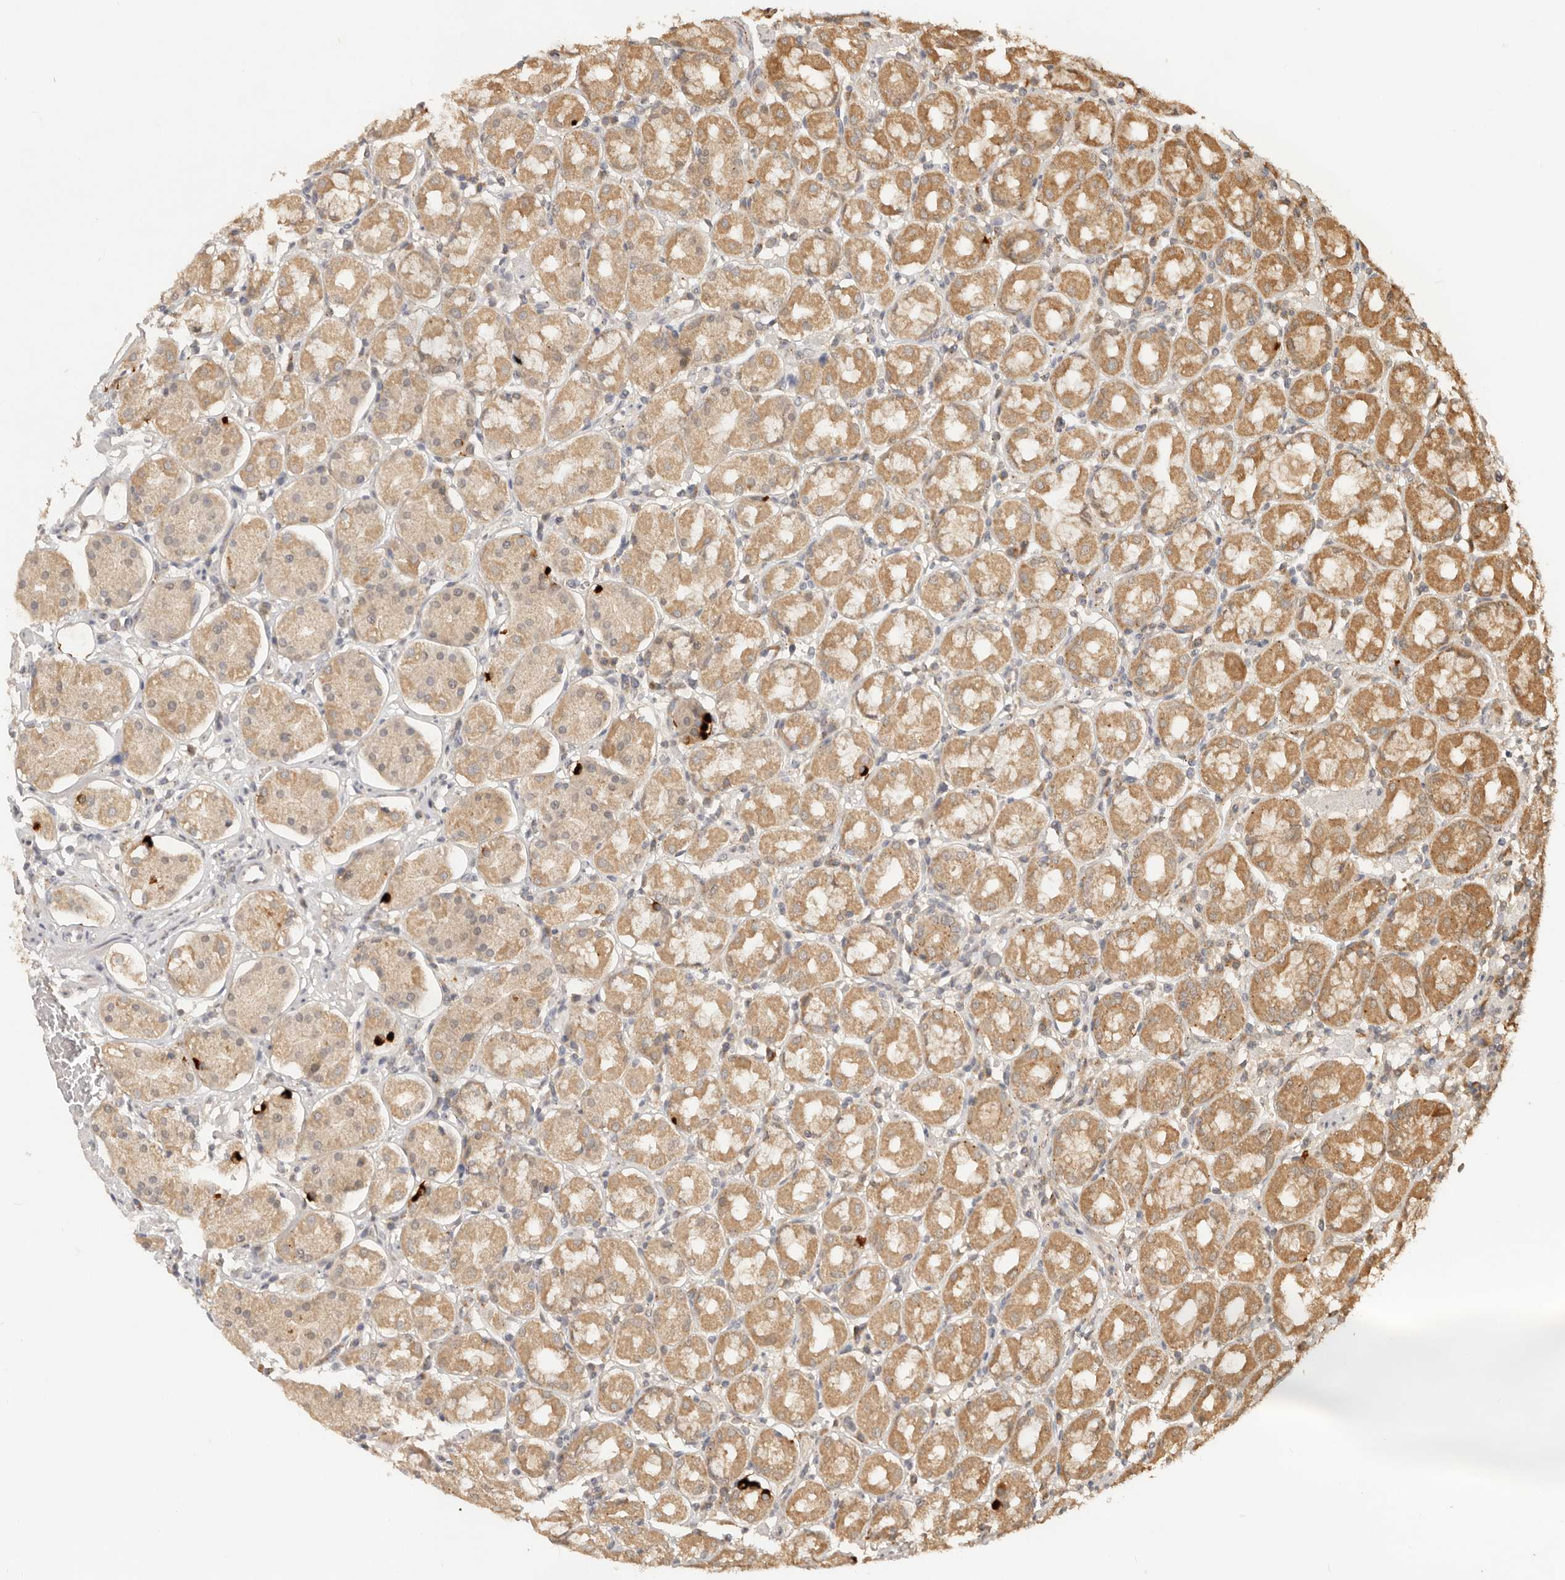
{"staining": {"intensity": "moderate", "quantity": ">75%", "location": "cytoplasmic/membranous"}, "tissue": "stomach", "cell_type": "Glandular cells", "image_type": "normal", "snomed": [{"axis": "morphology", "description": "Normal tissue, NOS"}, {"axis": "topography", "description": "Stomach"}, {"axis": "topography", "description": "Stomach, lower"}], "caption": "IHC of normal human stomach displays medium levels of moderate cytoplasmic/membranous positivity in about >75% of glandular cells. The protein is stained brown, and the nuclei are stained in blue (DAB (3,3'-diaminobenzidine) IHC with brightfield microscopy, high magnification).", "gene": "LMO4", "patient": {"sex": "female", "age": 56}}